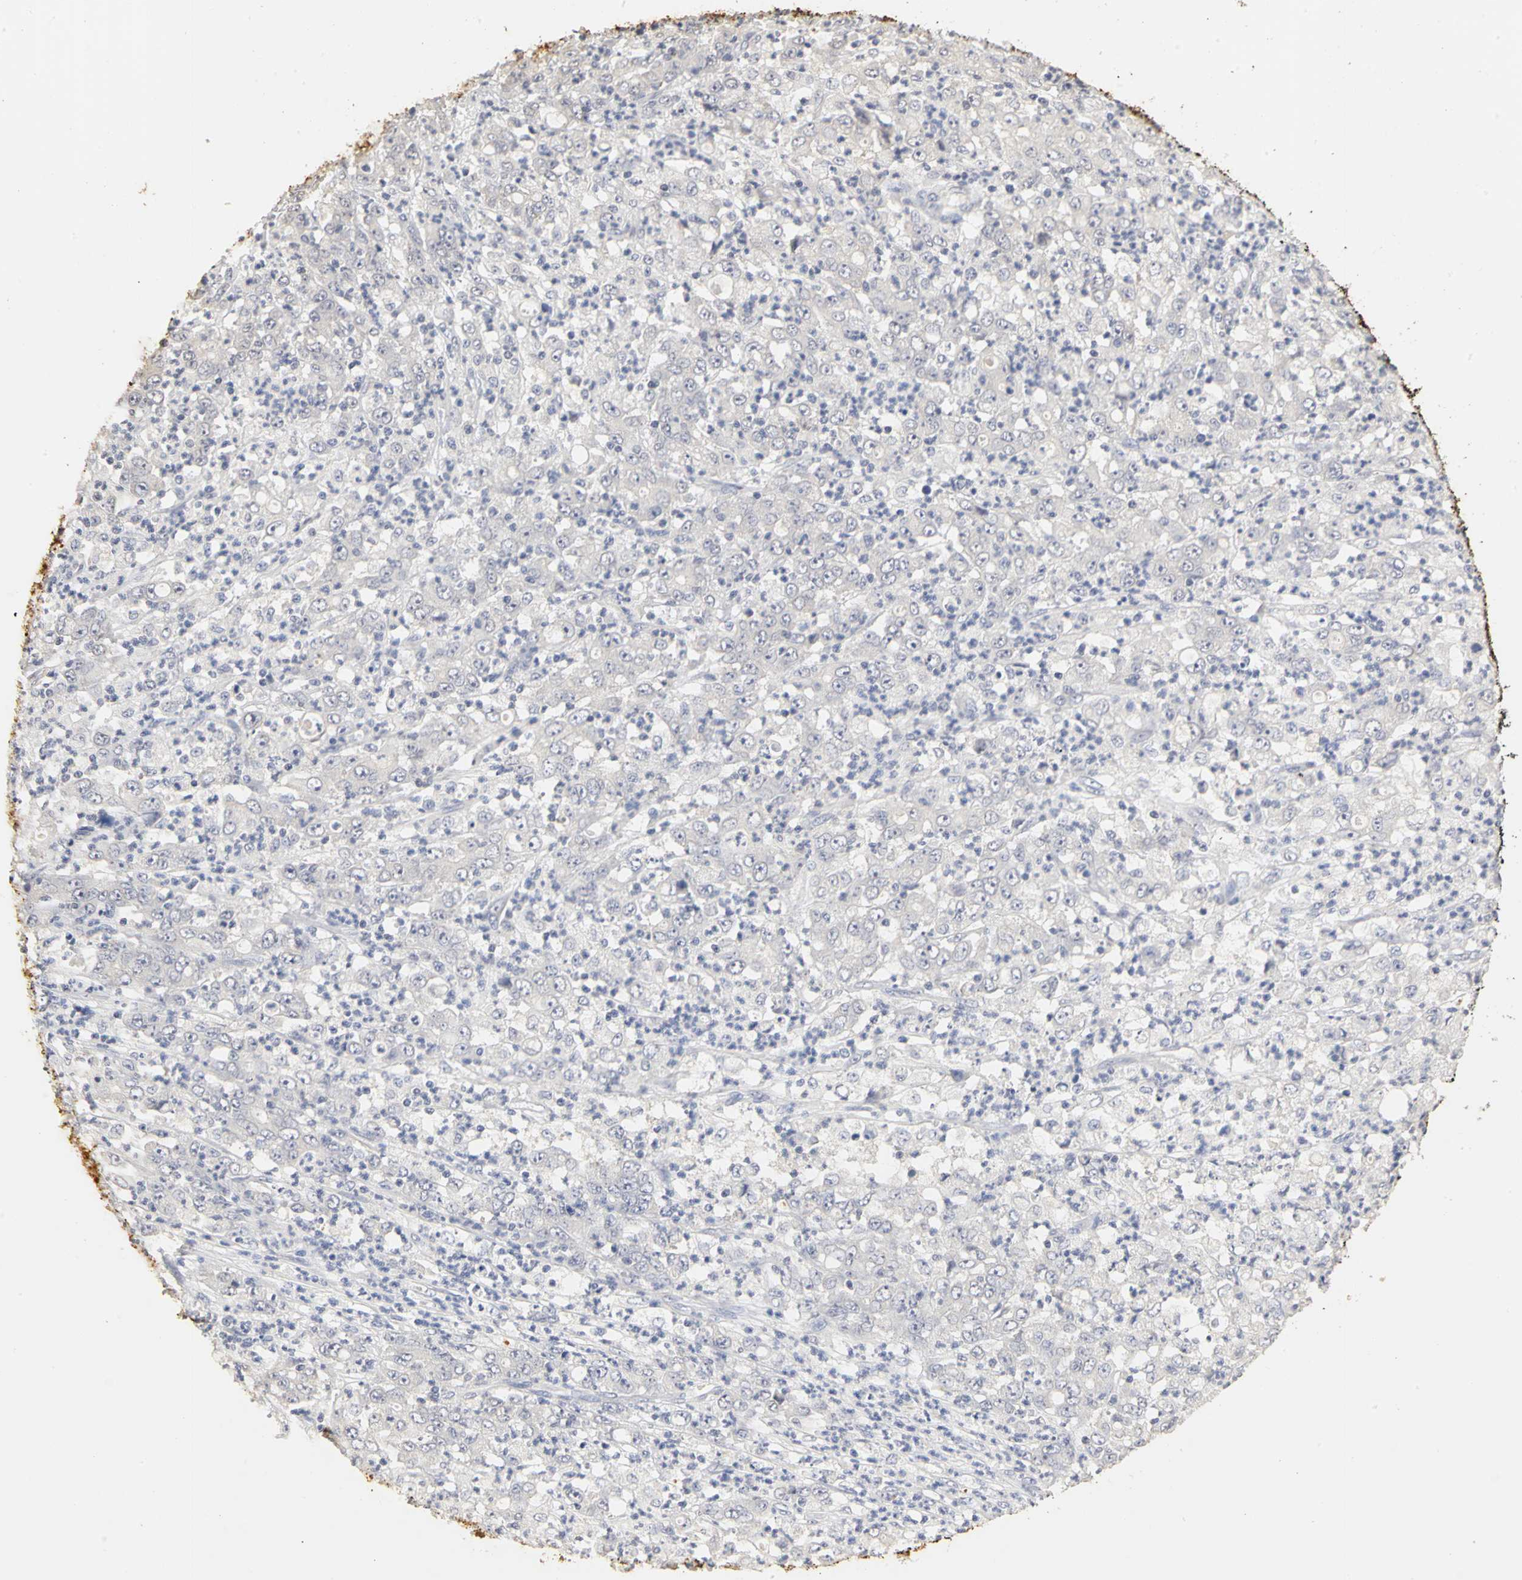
{"staining": {"intensity": "negative", "quantity": "none", "location": "none"}, "tissue": "stomach cancer", "cell_type": "Tumor cells", "image_type": "cancer", "snomed": [{"axis": "morphology", "description": "Adenocarcinoma, NOS"}, {"axis": "topography", "description": "Stomach, lower"}], "caption": "Immunohistochemistry (IHC) image of adenocarcinoma (stomach) stained for a protein (brown), which displays no staining in tumor cells.", "gene": "PGR", "patient": {"sex": "female", "age": 71}}